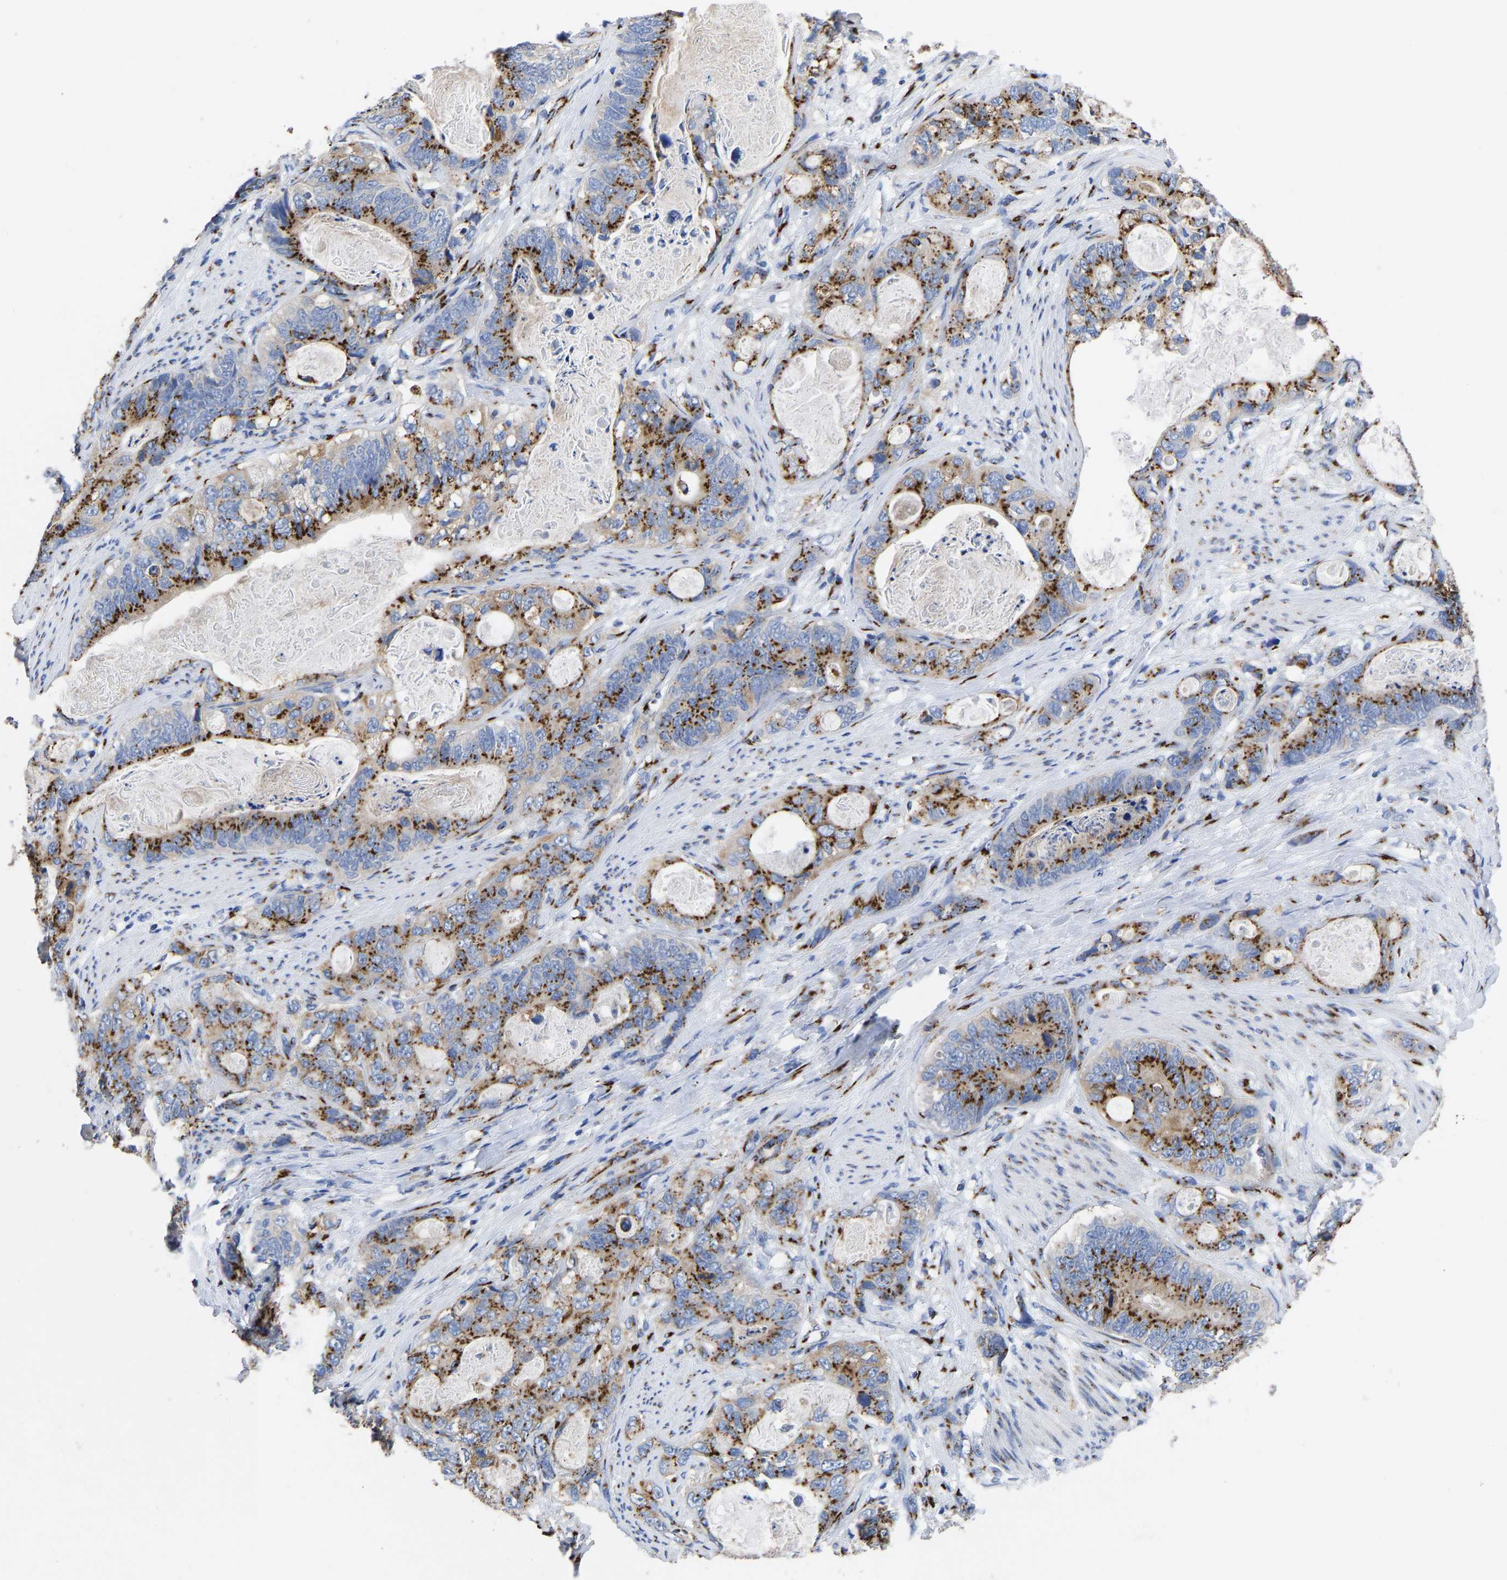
{"staining": {"intensity": "strong", "quantity": ">75%", "location": "cytoplasmic/membranous"}, "tissue": "stomach cancer", "cell_type": "Tumor cells", "image_type": "cancer", "snomed": [{"axis": "morphology", "description": "Normal tissue, NOS"}, {"axis": "morphology", "description": "Adenocarcinoma, NOS"}, {"axis": "topography", "description": "Stomach"}], "caption": "About >75% of tumor cells in stomach cancer (adenocarcinoma) display strong cytoplasmic/membranous protein expression as visualized by brown immunohistochemical staining.", "gene": "TMEM87A", "patient": {"sex": "female", "age": 89}}